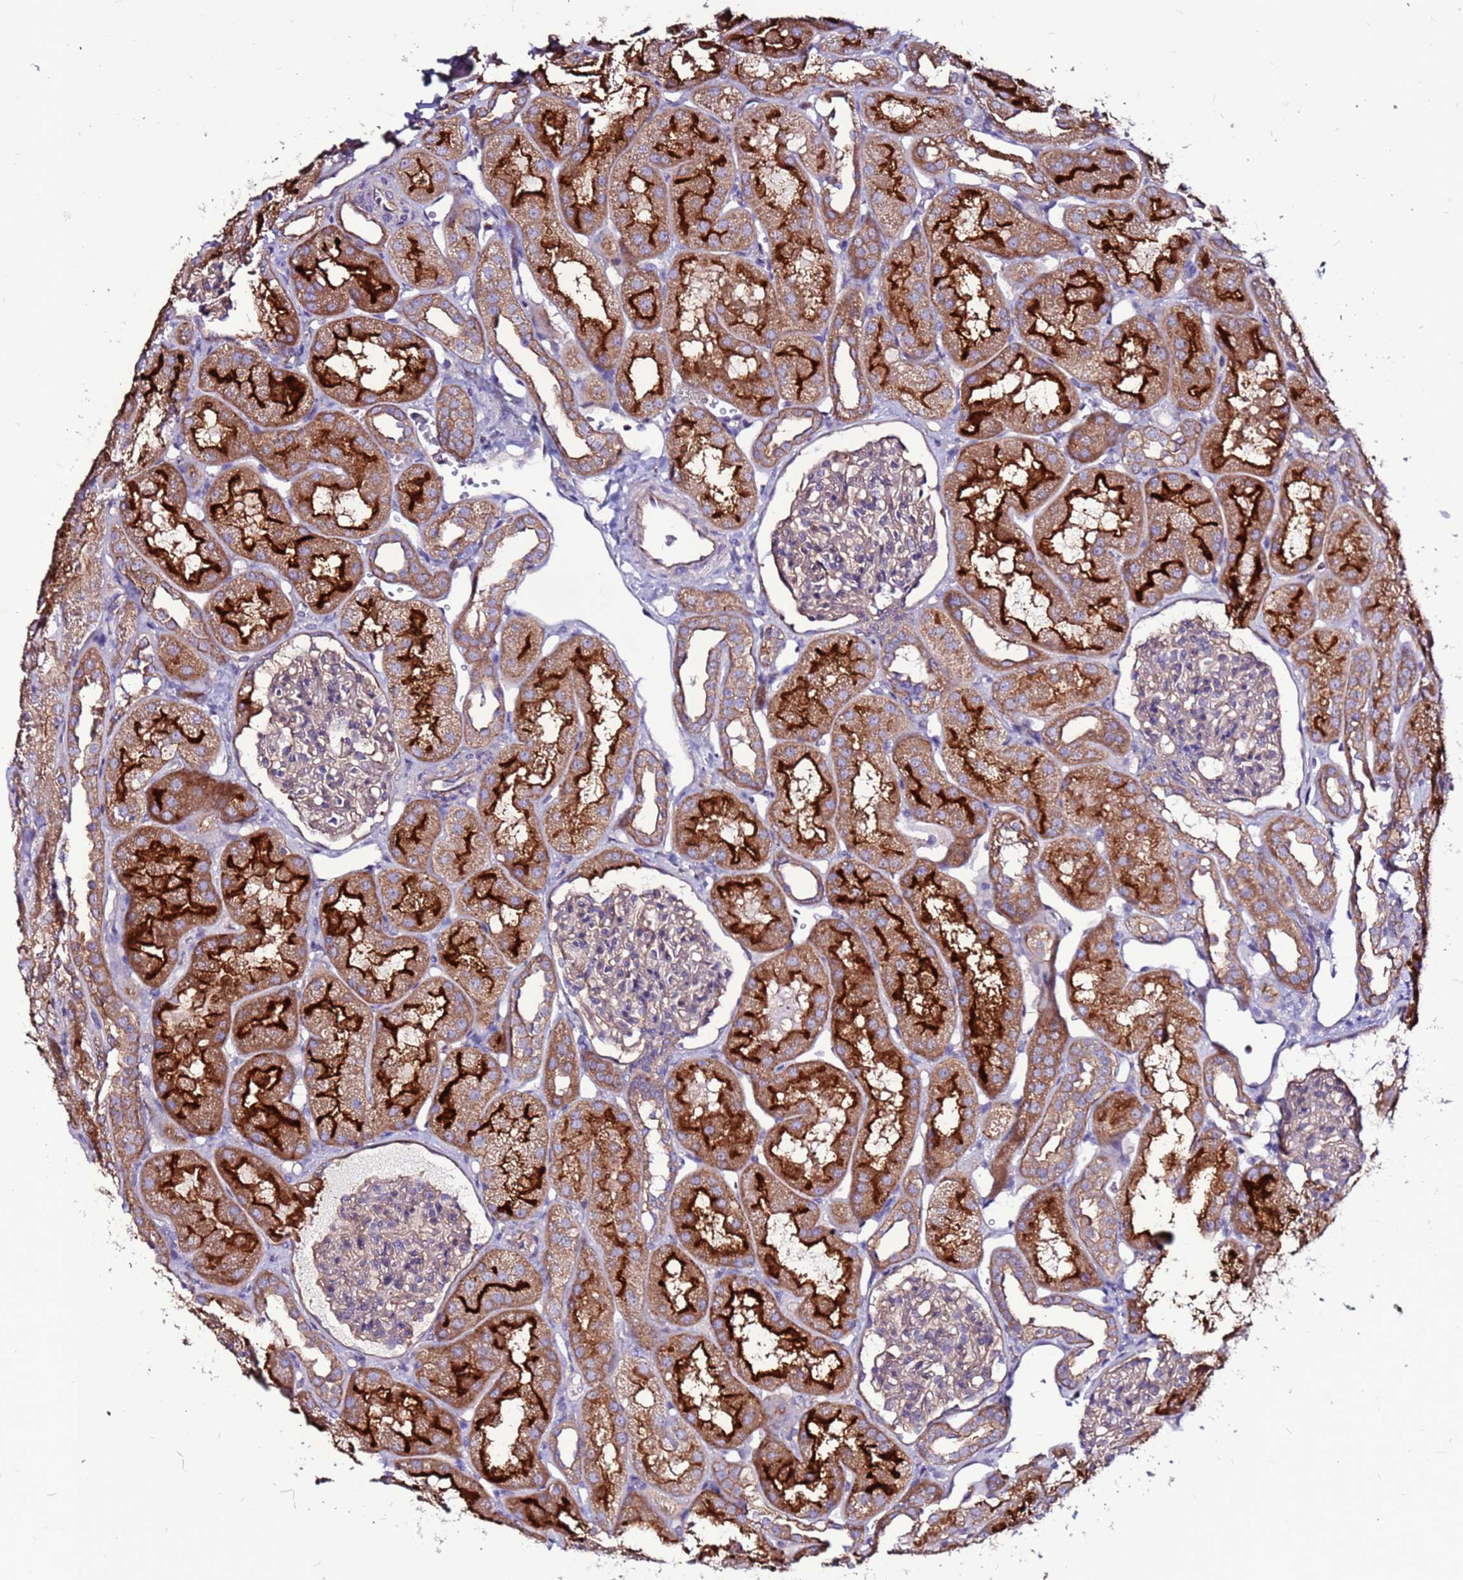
{"staining": {"intensity": "weak", "quantity": "25%-75%", "location": "cytoplasmic/membranous"}, "tissue": "kidney", "cell_type": "Cells in glomeruli", "image_type": "normal", "snomed": [{"axis": "morphology", "description": "Normal tissue, NOS"}, {"axis": "topography", "description": "Kidney"}, {"axis": "topography", "description": "Urinary bladder"}], "caption": "Immunohistochemical staining of benign human kidney reveals weak cytoplasmic/membranous protein expression in approximately 25%-75% of cells in glomeruli. (Stains: DAB in brown, nuclei in blue, Microscopy: brightfield microscopy at high magnification).", "gene": "NRN1L", "patient": {"sex": "male", "age": 16}}